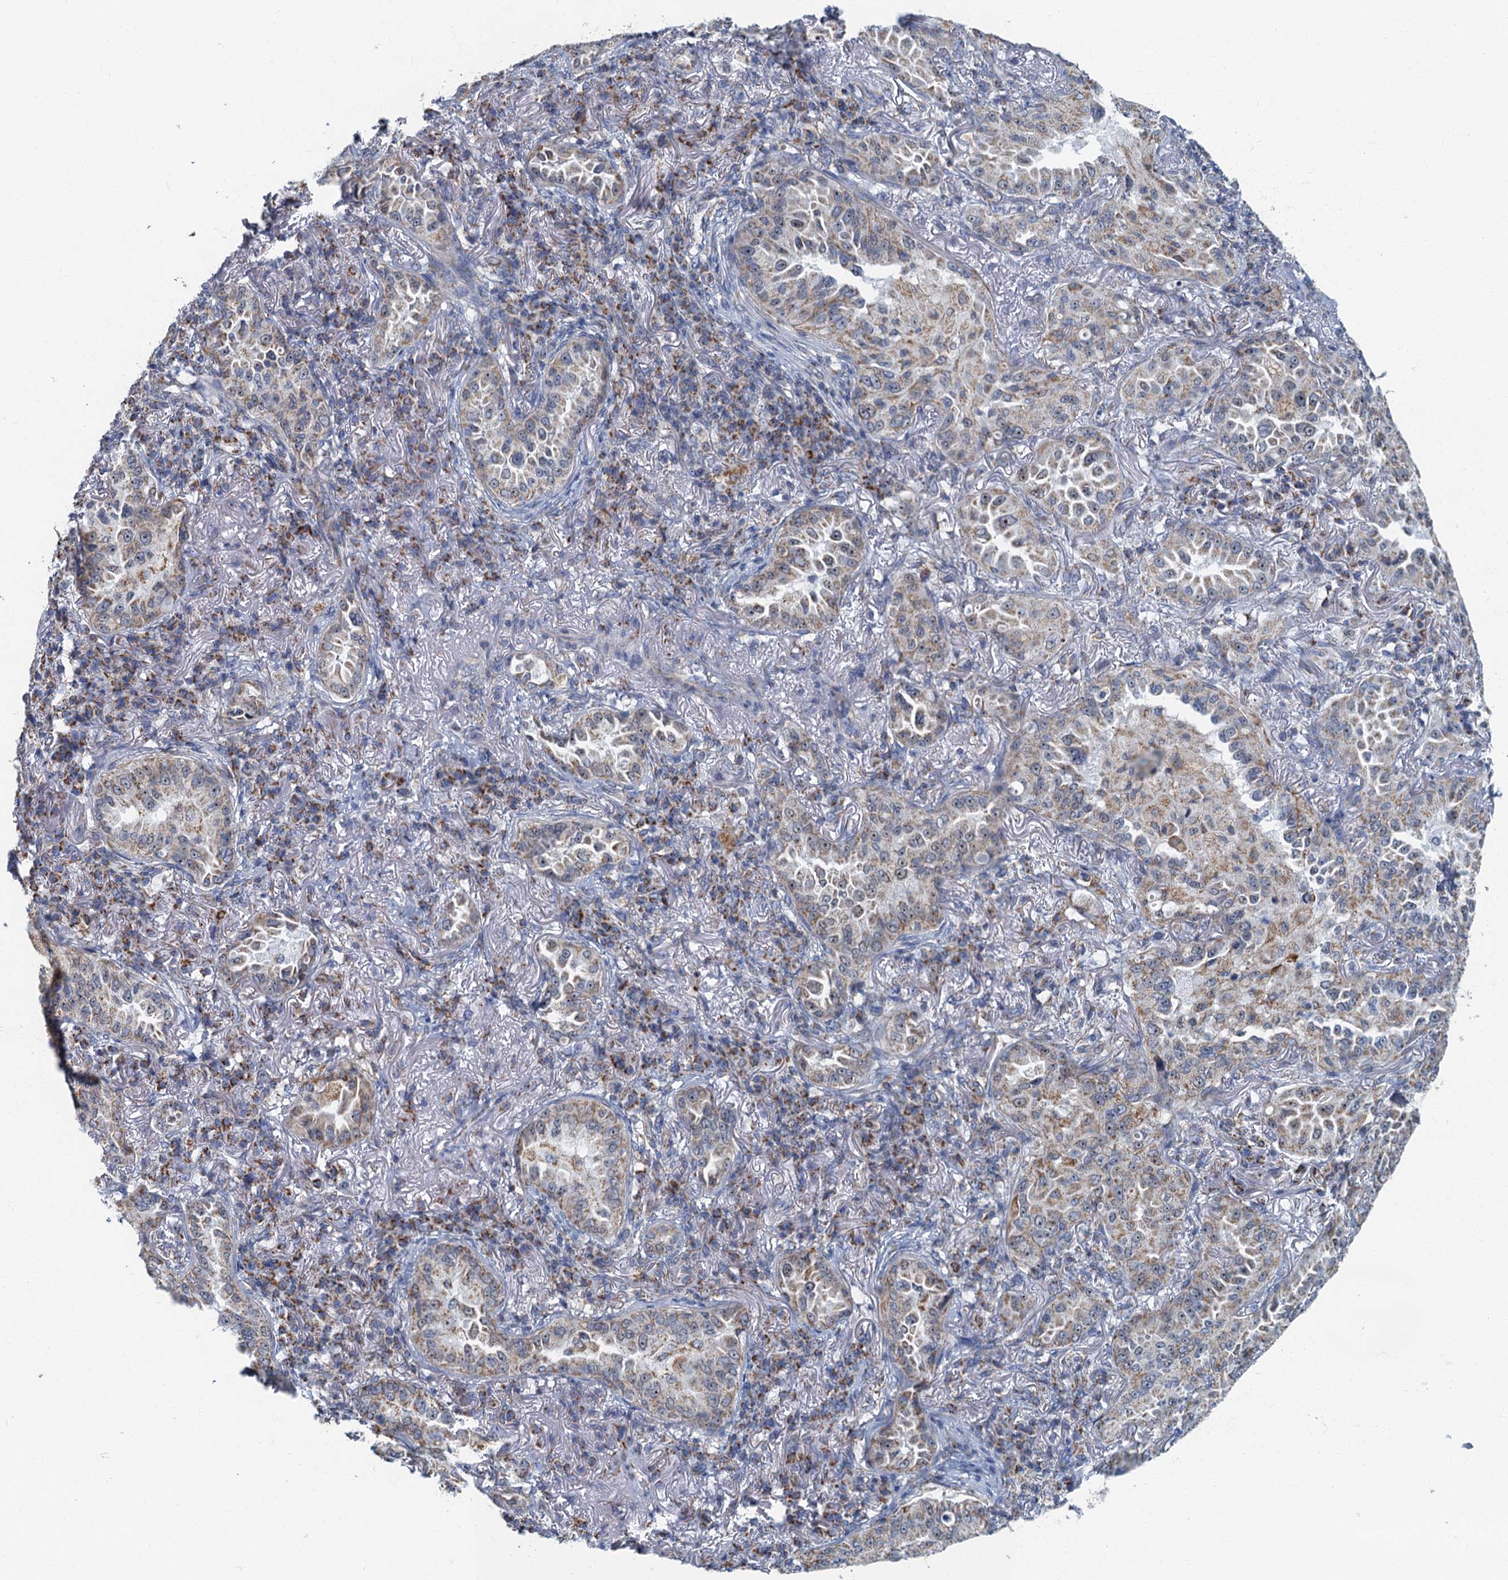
{"staining": {"intensity": "weak", "quantity": "25%-75%", "location": "cytoplasmic/membranous"}, "tissue": "lung cancer", "cell_type": "Tumor cells", "image_type": "cancer", "snomed": [{"axis": "morphology", "description": "Adenocarcinoma, NOS"}, {"axis": "topography", "description": "Lung"}], "caption": "Immunohistochemistry (IHC) micrograph of neoplastic tissue: adenocarcinoma (lung) stained using immunohistochemistry (IHC) displays low levels of weak protein expression localized specifically in the cytoplasmic/membranous of tumor cells, appearing as a cytoplasmic/membranous brown color.", "gene": "RAD9B", "patient": {"sex": "female", "age": 69}}